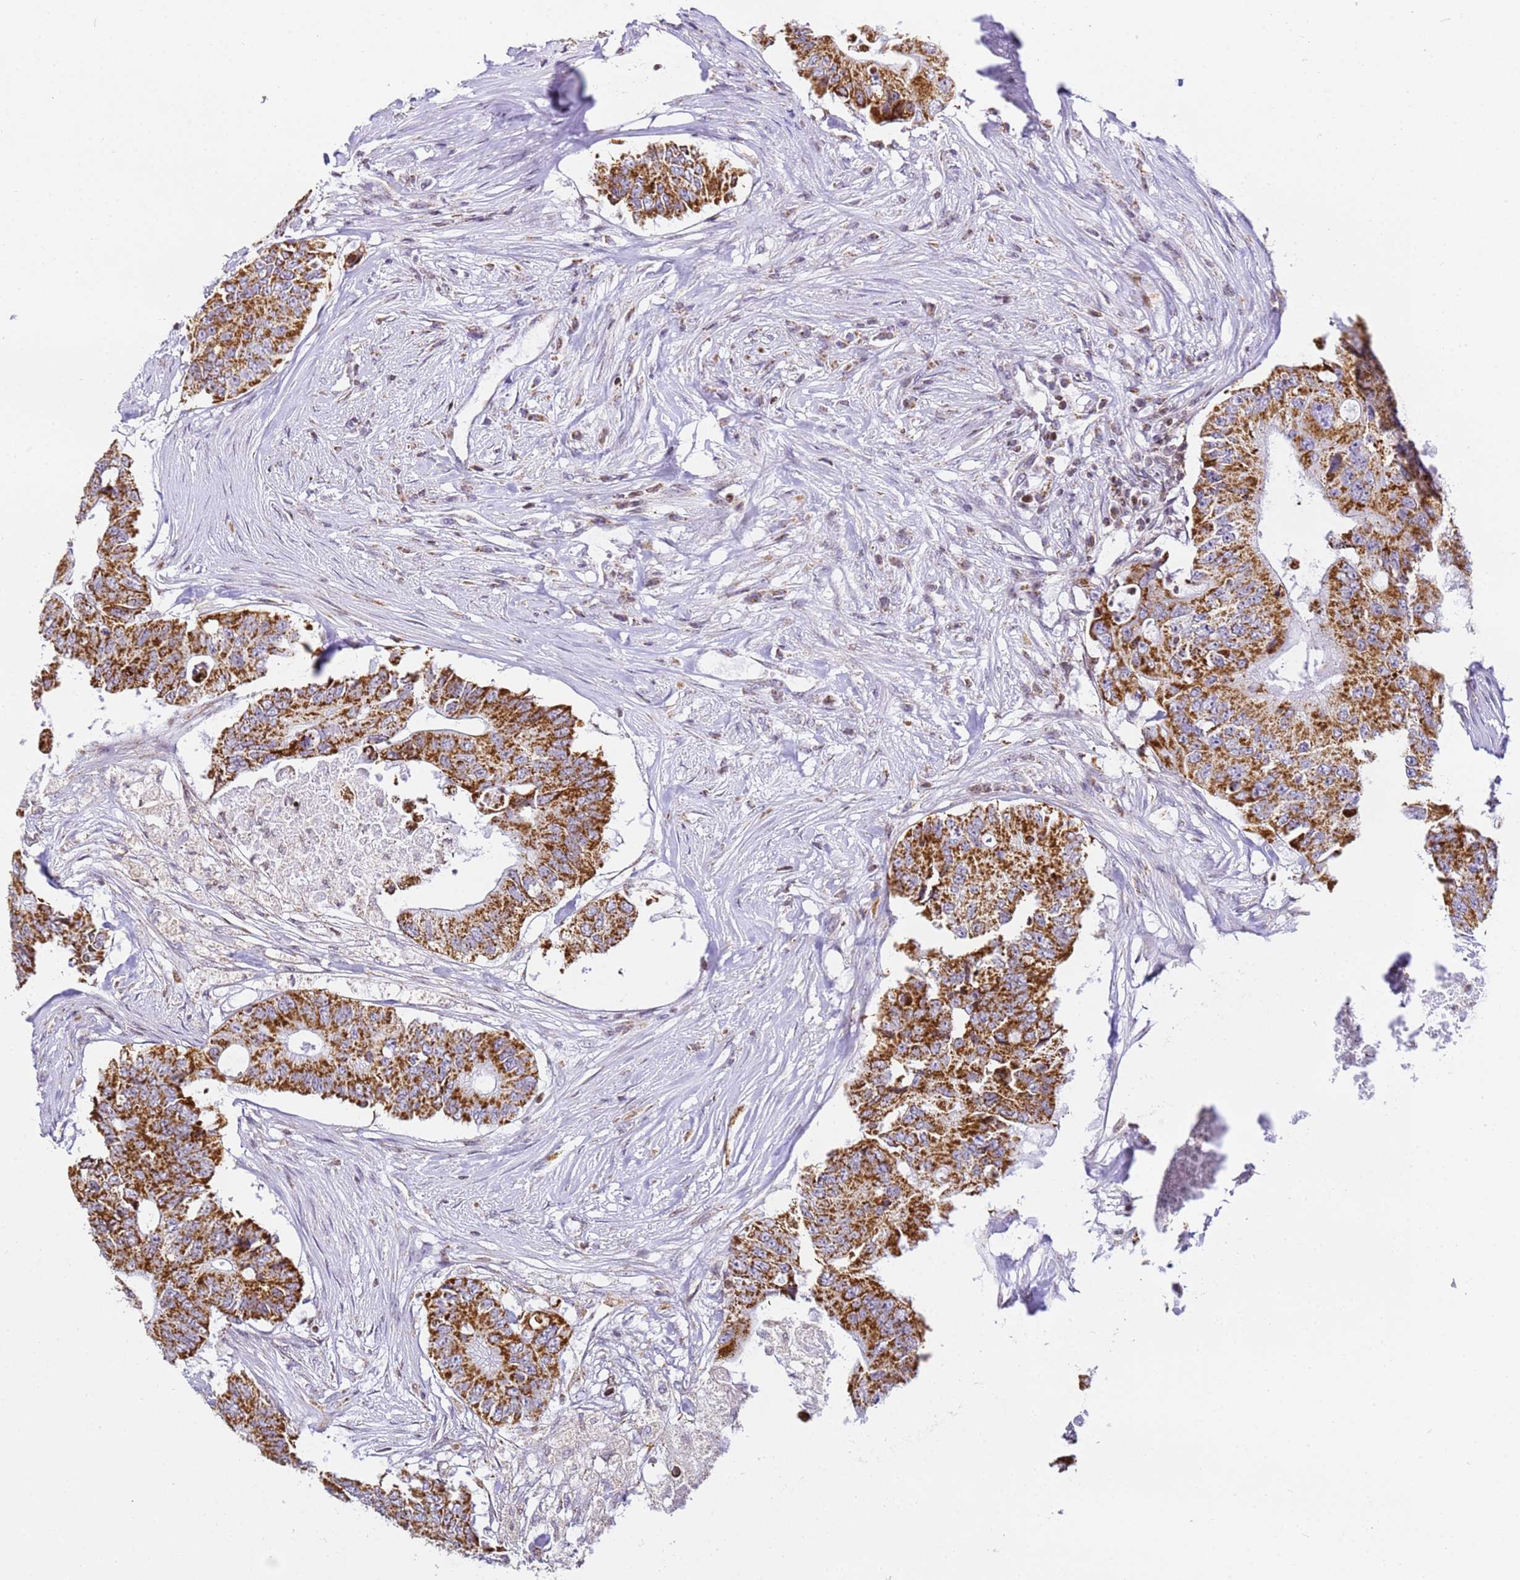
{"staining": {"intensity": "strong", "quantity": ">75%", "location": "cytoplasmic/membranous"}, "tissue": "colorectal cancer", "cell_type": "Tumor cells", "image_type": "cancer", "snomed": [{"axis": "morphology", "description": "Adenocarcinoma, NOS"}, {"axis": "topography", "description": "Colon"}], "caption": "This histopathology image reveals IHC staining of human colorectal cancer, with high strong cytoplasmic/membranous expression in about >75% of tumor cells.", "gene": "HSPE1", "patient": {"sex": "male", "age": 71}}